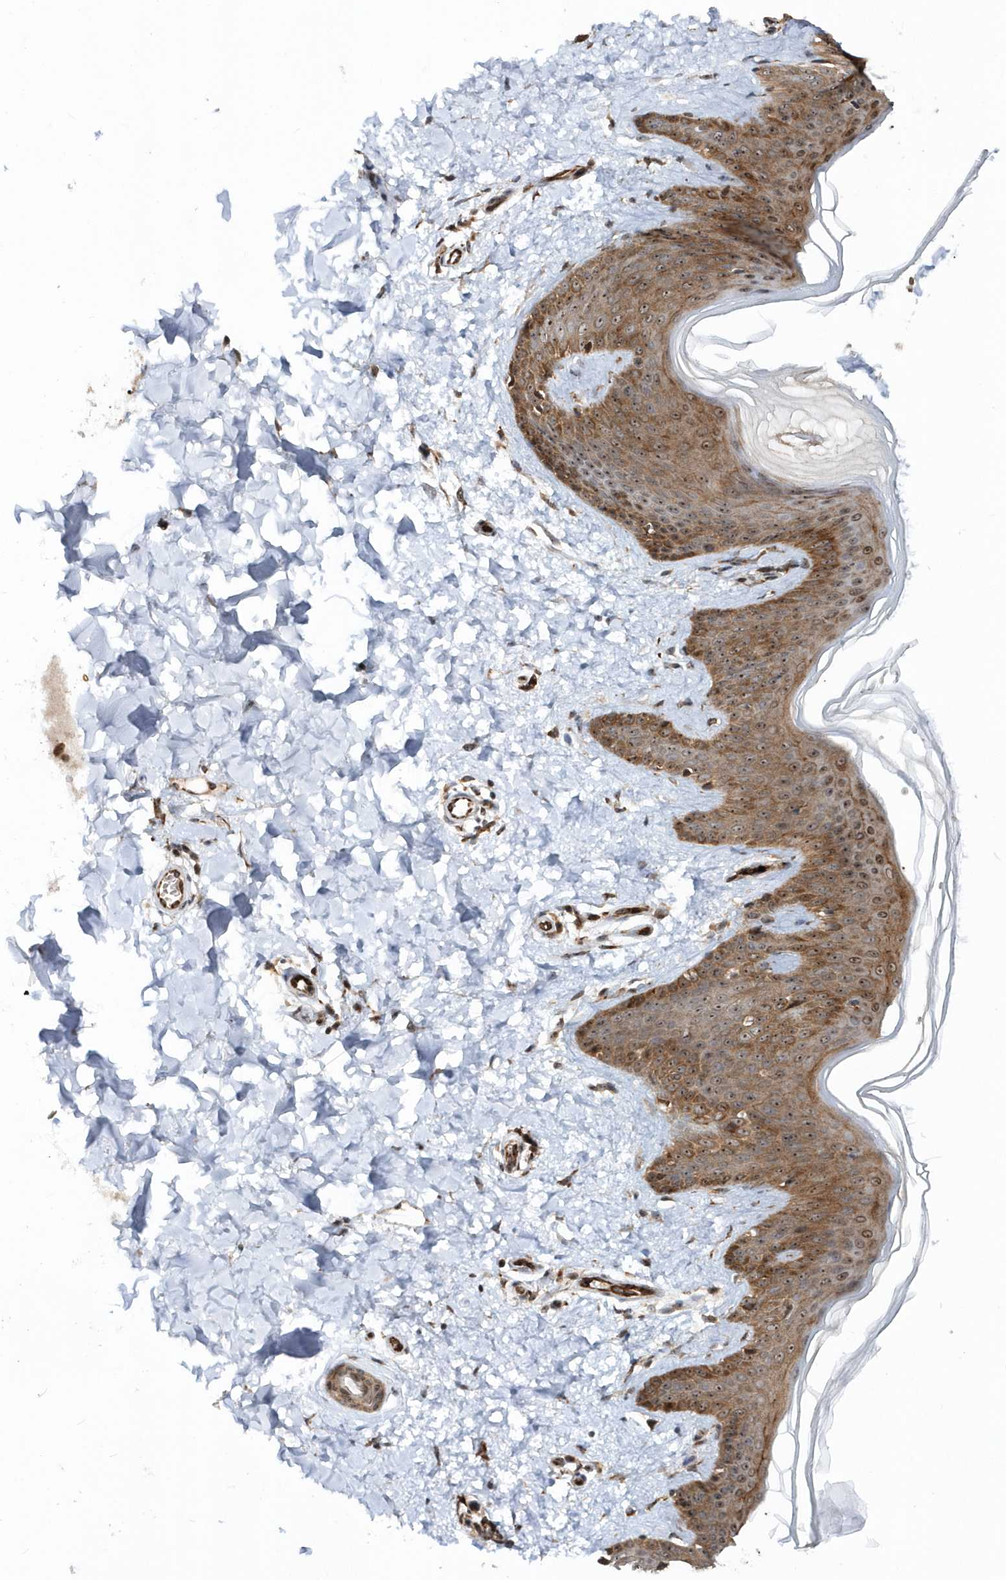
{"staining": {"intensity": "moderate", "quantity": "25%-75%", "location": "cytoplasmic/membranous"}, "tissue": "skin", "cell_type": "Fibroblasts", "image_type": "normal", "snomed": [{"axis": "morphology", "description": "Normal tissue, NOS"}, {"axis": "topography", "description": "Skin"}], "caption": "Immunohistochemistry photomicrograph of benign human skin stained for a protein (brown), which shows medium levels of moderate cytoplasmic/membranous staining in about 25%-75% of fibroblasts.", "gene": "SOWAHB", "patient": {"sex": "male", "age": 36}}